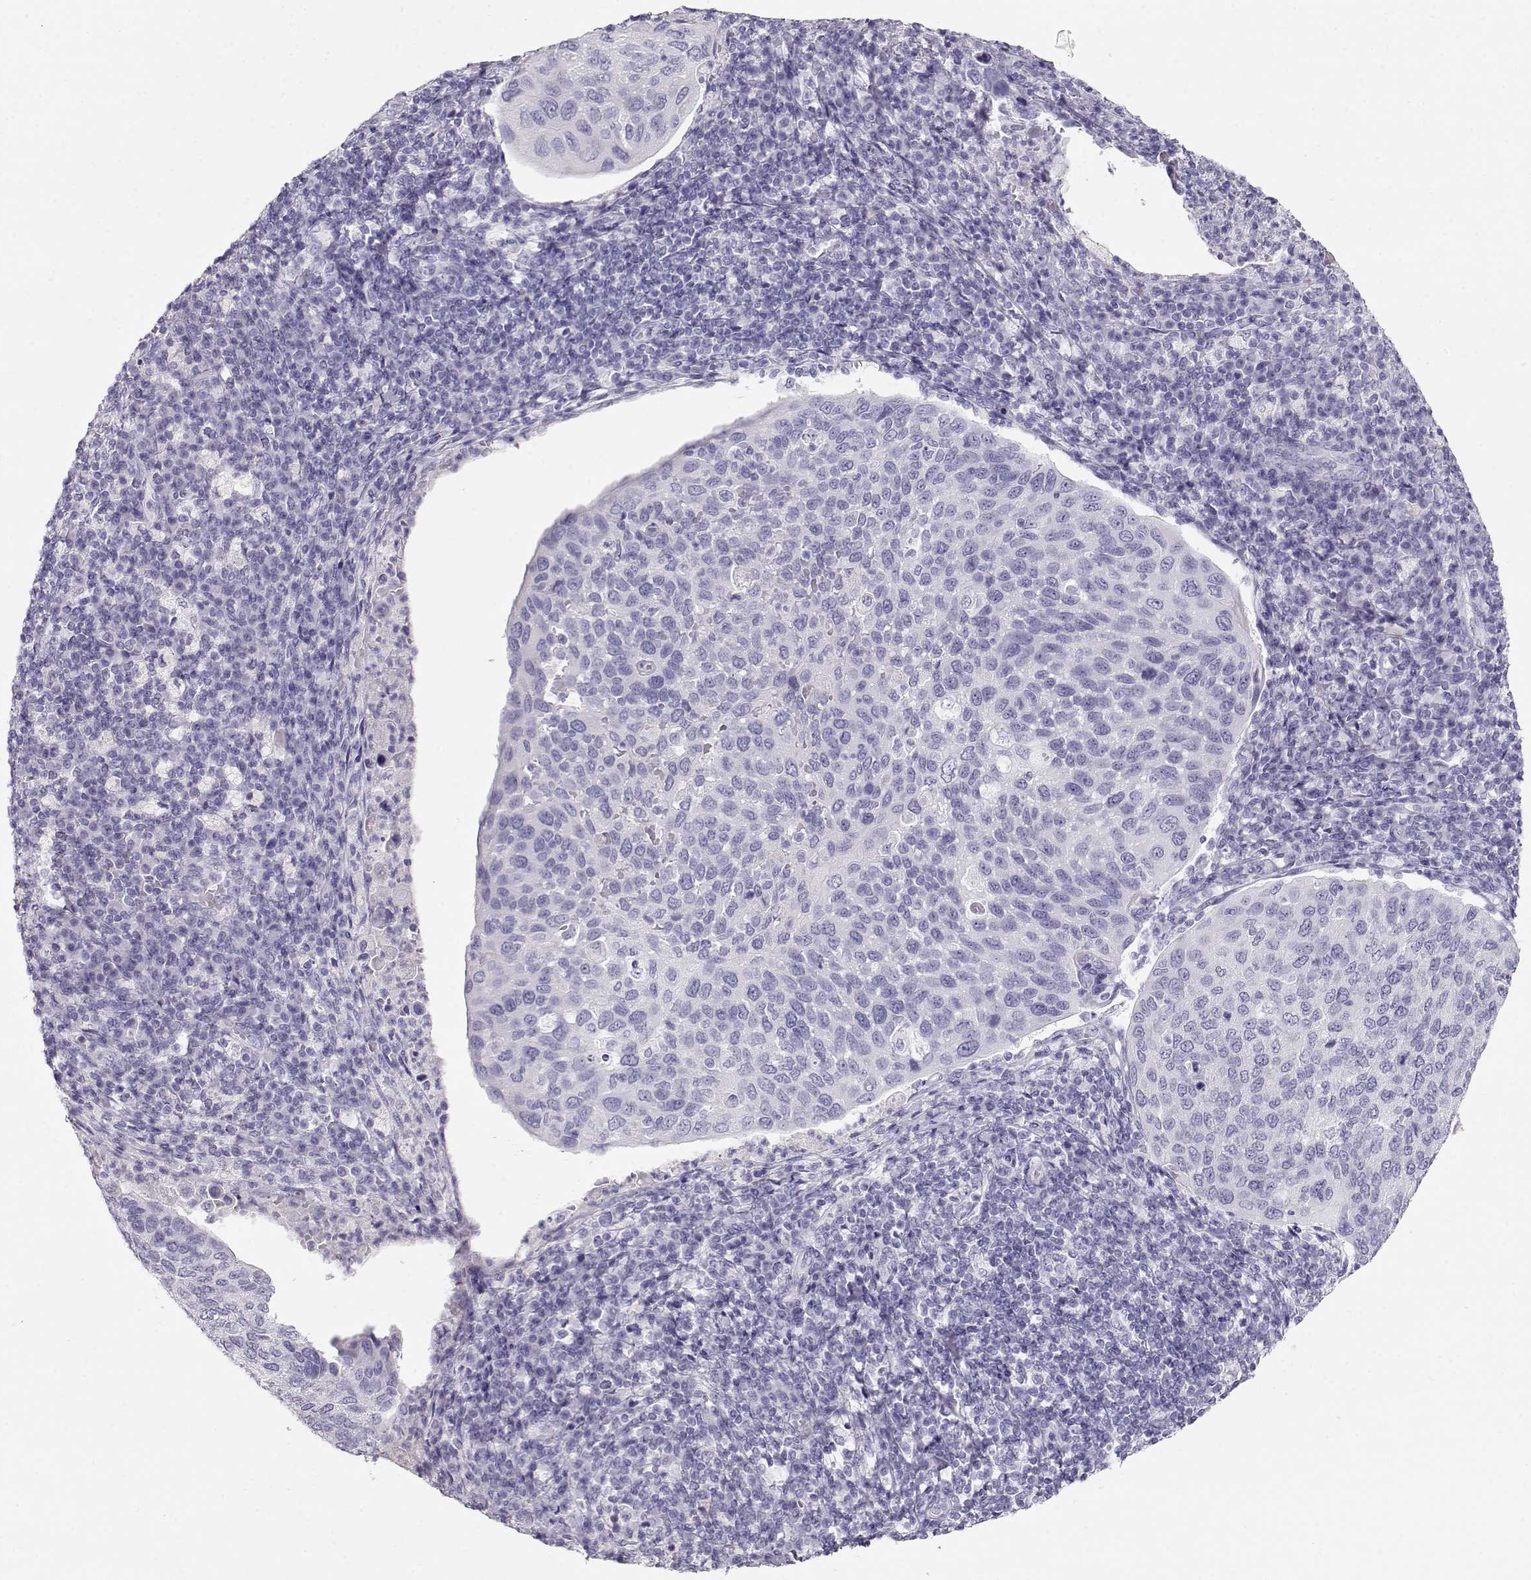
{"staining": {"intensity": "negative", "quantity": "none", "location": "none"}, "tissue": "cervical cancer", "cell_type": "Tumor cells", "image_type": "cancer", "snomed": [{"axis": "morphology", "description": "Squamous cell carcinoma, NOS"}, {"axis": "topography", "description": "Cervix"}], "caption": "Immunohistochemical staining of cervical cancer (squamous cell carcinoma) exhibits no significant staining in tumor cells.", "gene": "ACTN2", "patient": {"sex": "female", "age": 54}}